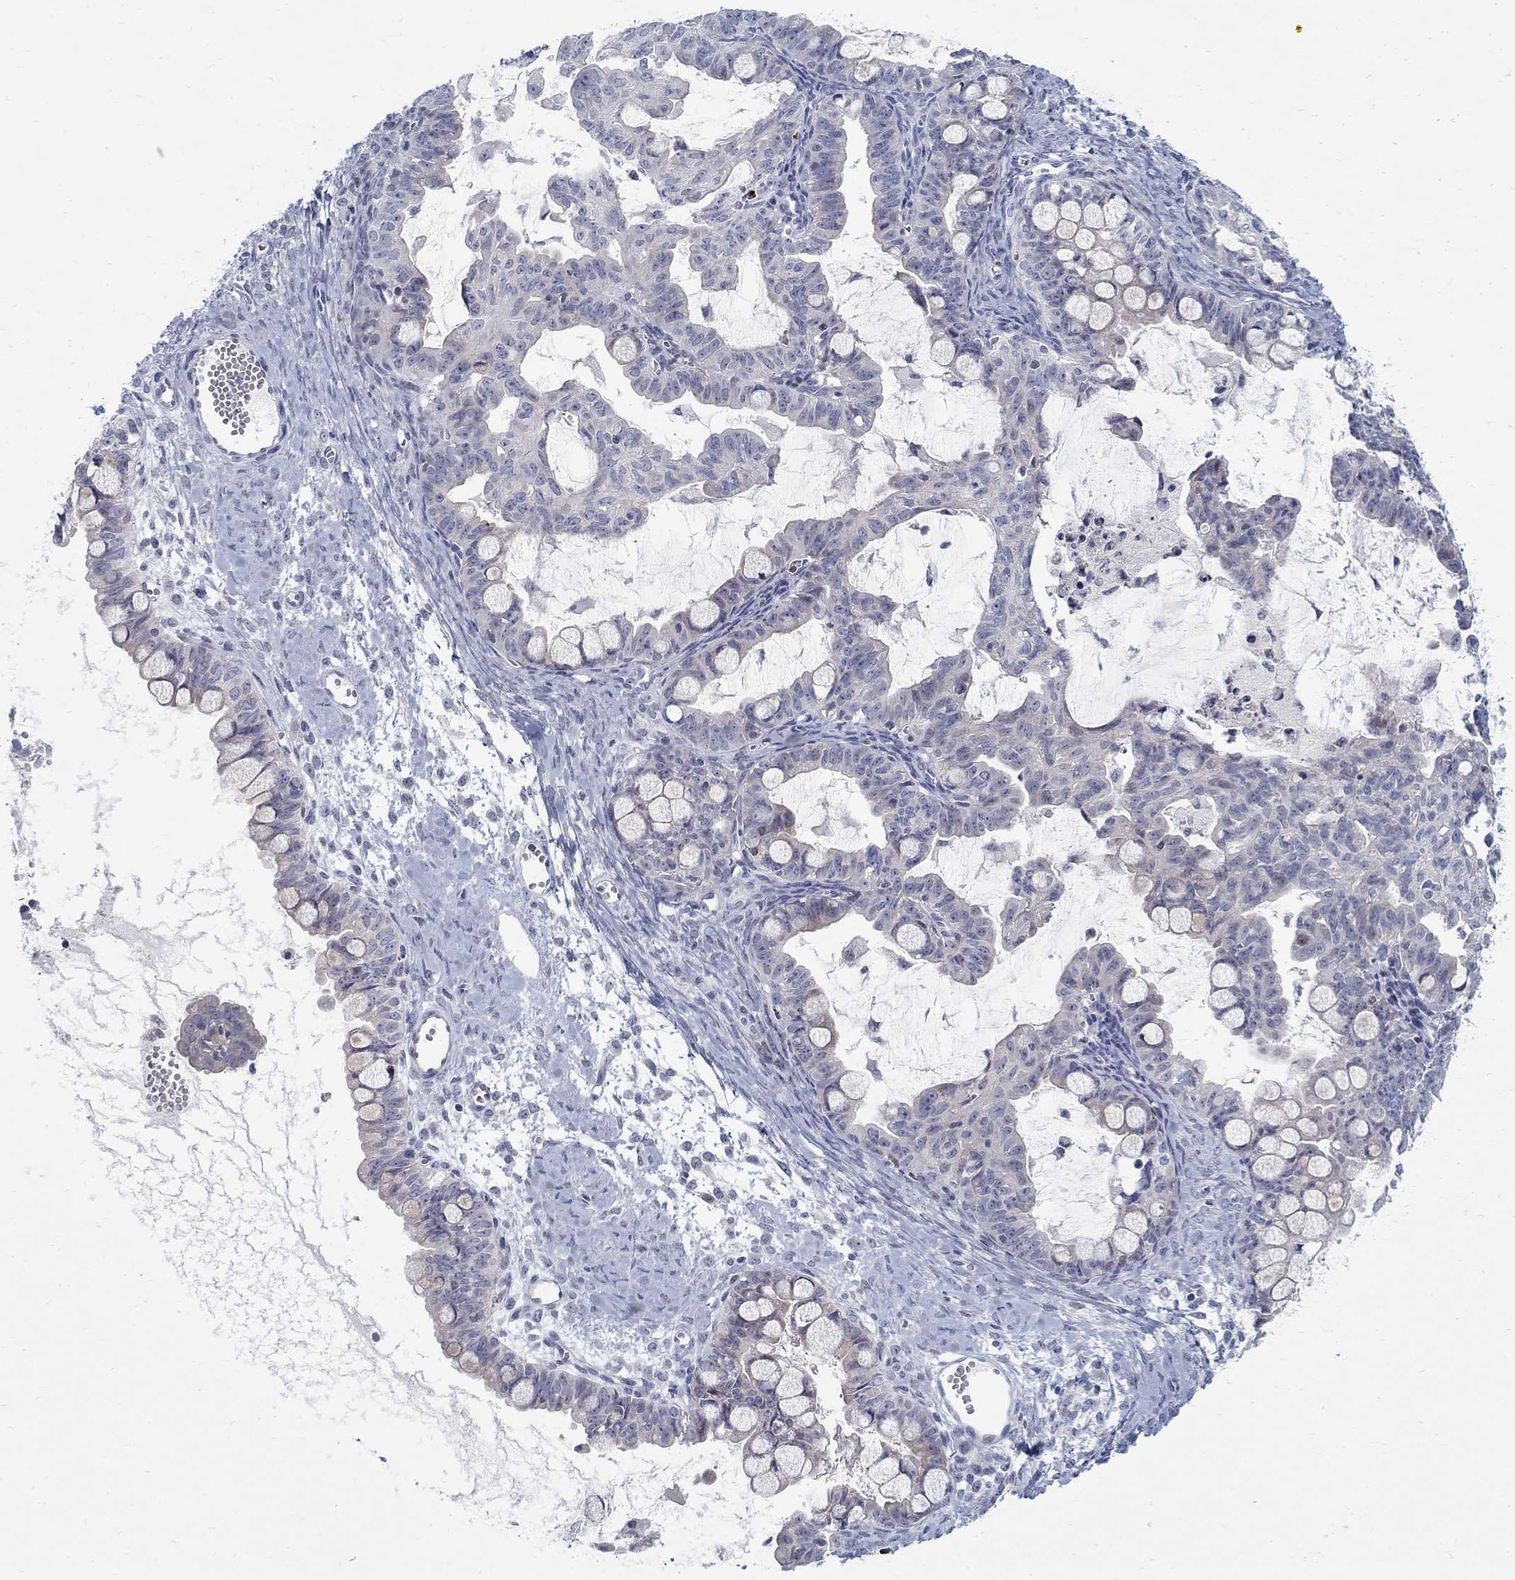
{"staining": {"intensity": "negative", "quantity": "none", "location": "none"}, "tissue": "ovarian cancer", "cell_type": "Tumor cells", "image_type": "cancer", "snomed": [{"axis": "morphology", "description": "Cystadenocarcinoma, mucinous, NOS"}, {"axis": "topography", "description": "Ovary"}], "caption": "This is an immunohistochemistry image of ovarian cancer. There is no positivity in tumor cells.", "gene": "ANO7", "patient": {"sex": "female", "age": 63}}